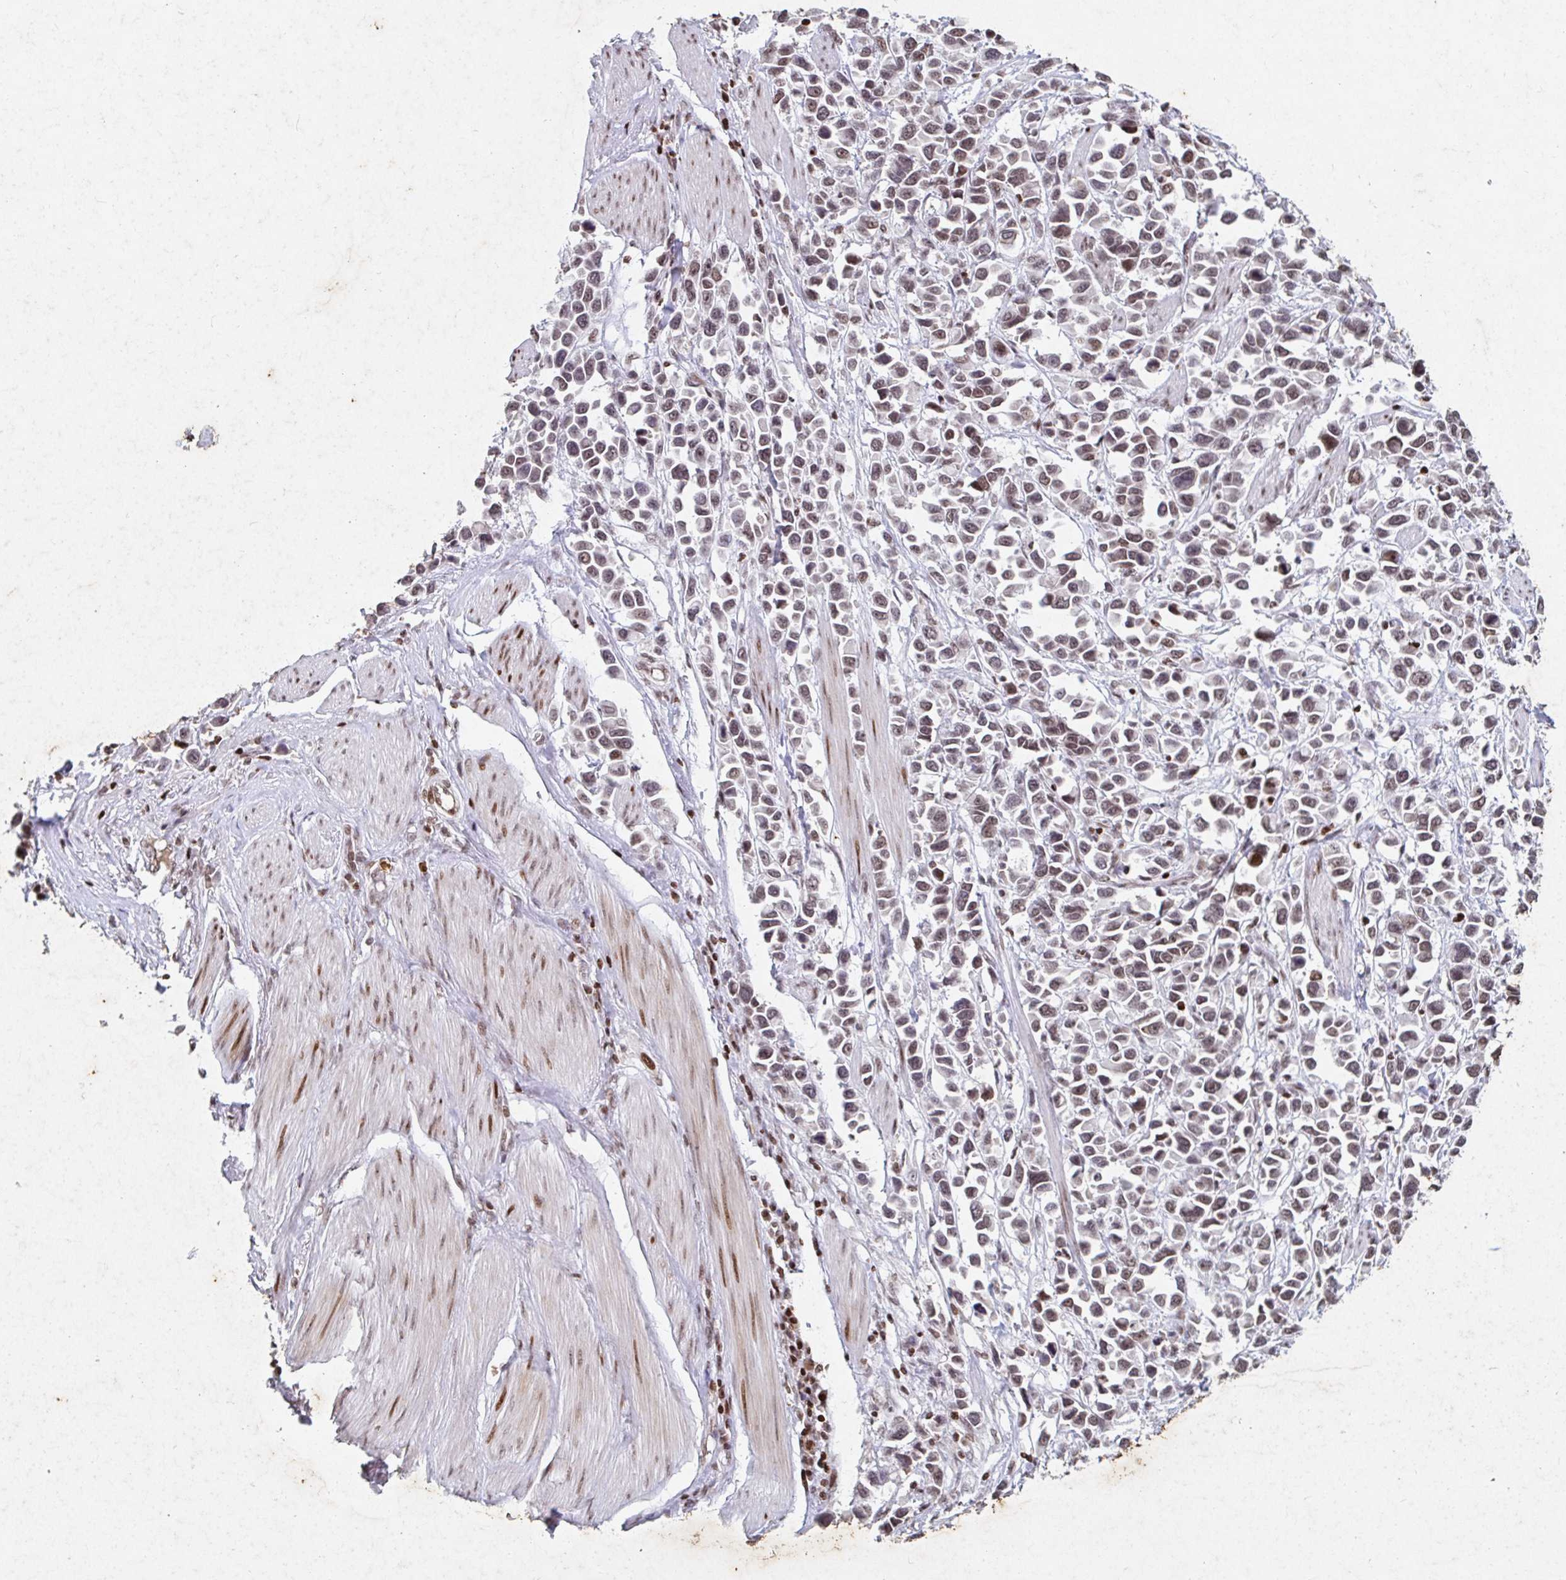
{"staining": {"intensity": "moderate", "quantity": ">75%", "location": "nuclear"}, "tissue": "stomach cancer", "cell_type": "Tumor cells", "image_type": "cancer", "snomed": [{"axis": "morphology", "description": "Adenocarcinoma, NOS"}, {"axis": "topography", "description": "Stomach"}], "caption": "Immunohistochemical staining of stomach cancer (adenocarcinoma) displays medium levels of moderate nuclear protein staining in approximately >75% of tumor cells.", "gene": "C19orf53", "patient": {"sex": "female", "age": 81}}